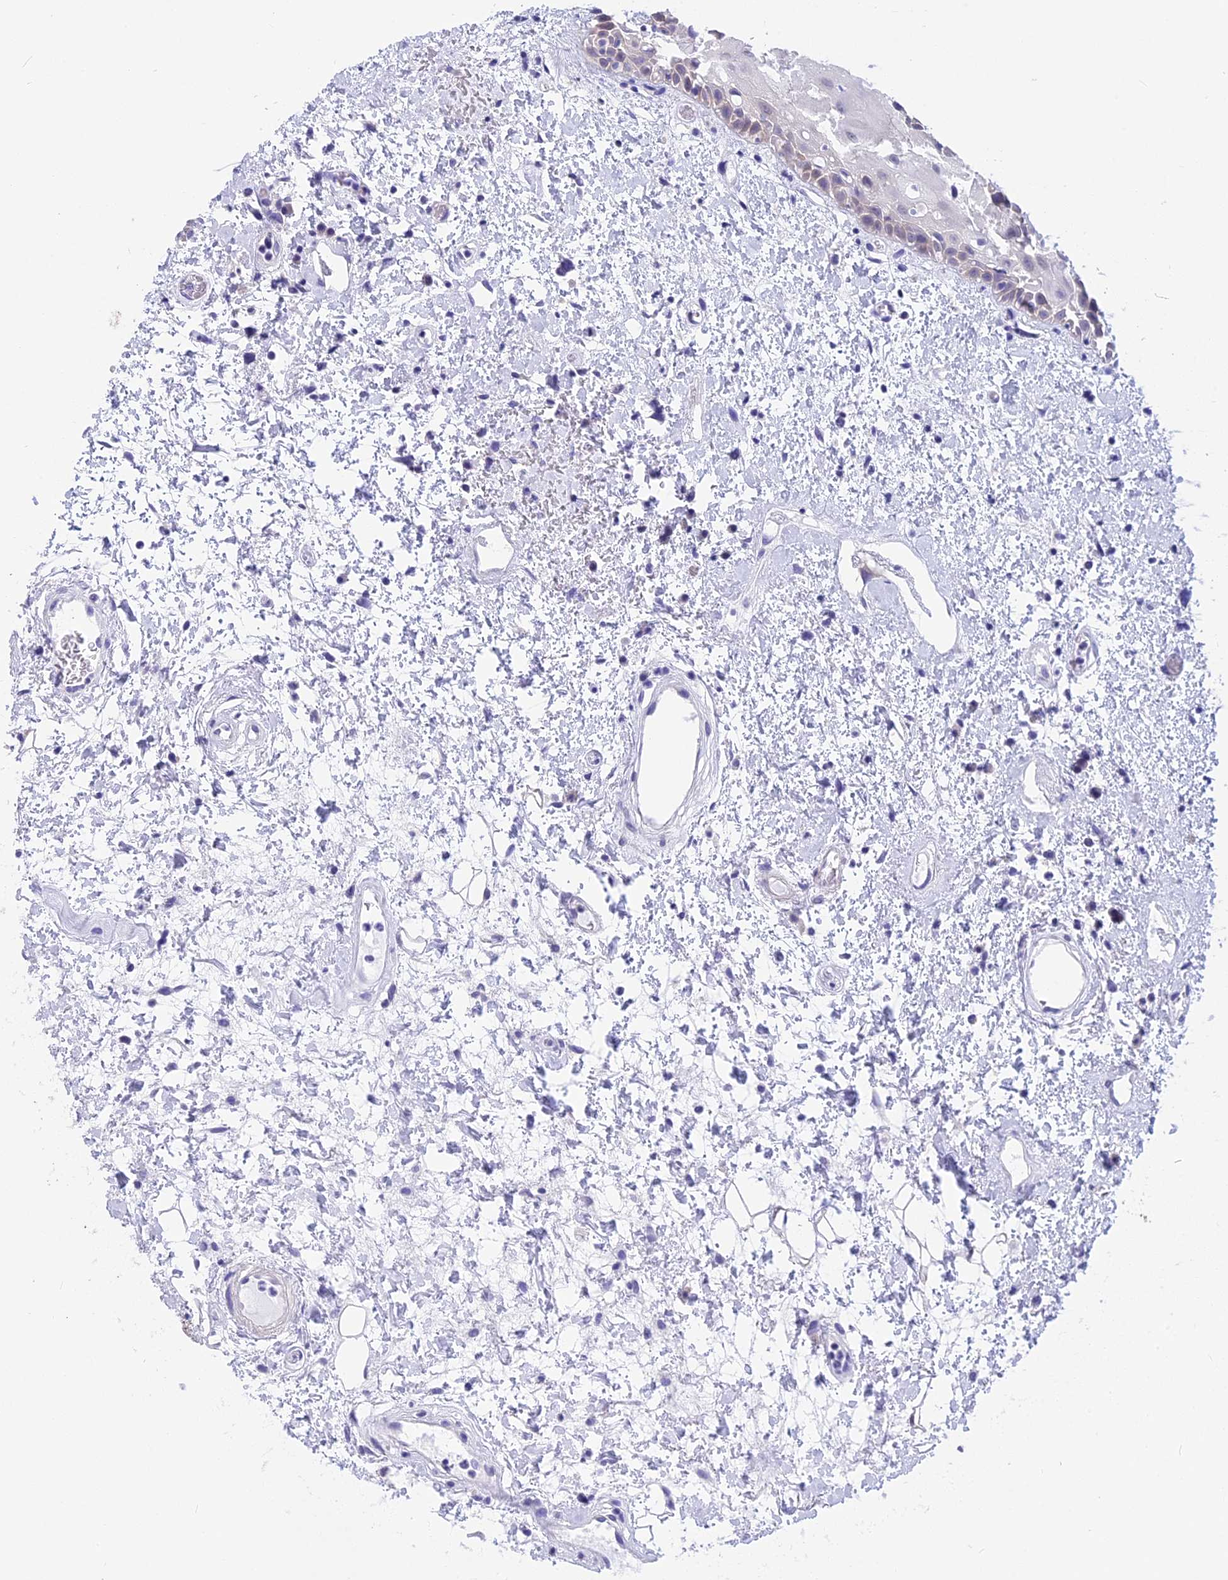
{"staining": {"intensity": "negative", "quantity": "none", "location": "none"}, "tissue": "oral mucosa", "cell_type": "Squamous epithelial cells", "image_type": "normal", "snomed": [{"axis": "morphology", "description": "Normal tissue, NOS"}, {"axis": "topography", "description": "Oral tissue"}], "caption": "A high-resolution photomicrograph shows IHC staining of normal oral mucosa, which demonstrates no significant staining in squamous epithelial cells. (DAB immunohistochemistry (IHC) with hematoxylin counter stain).", "gene": "STUB1", "patient": {"sex": "female", "age": 76}}